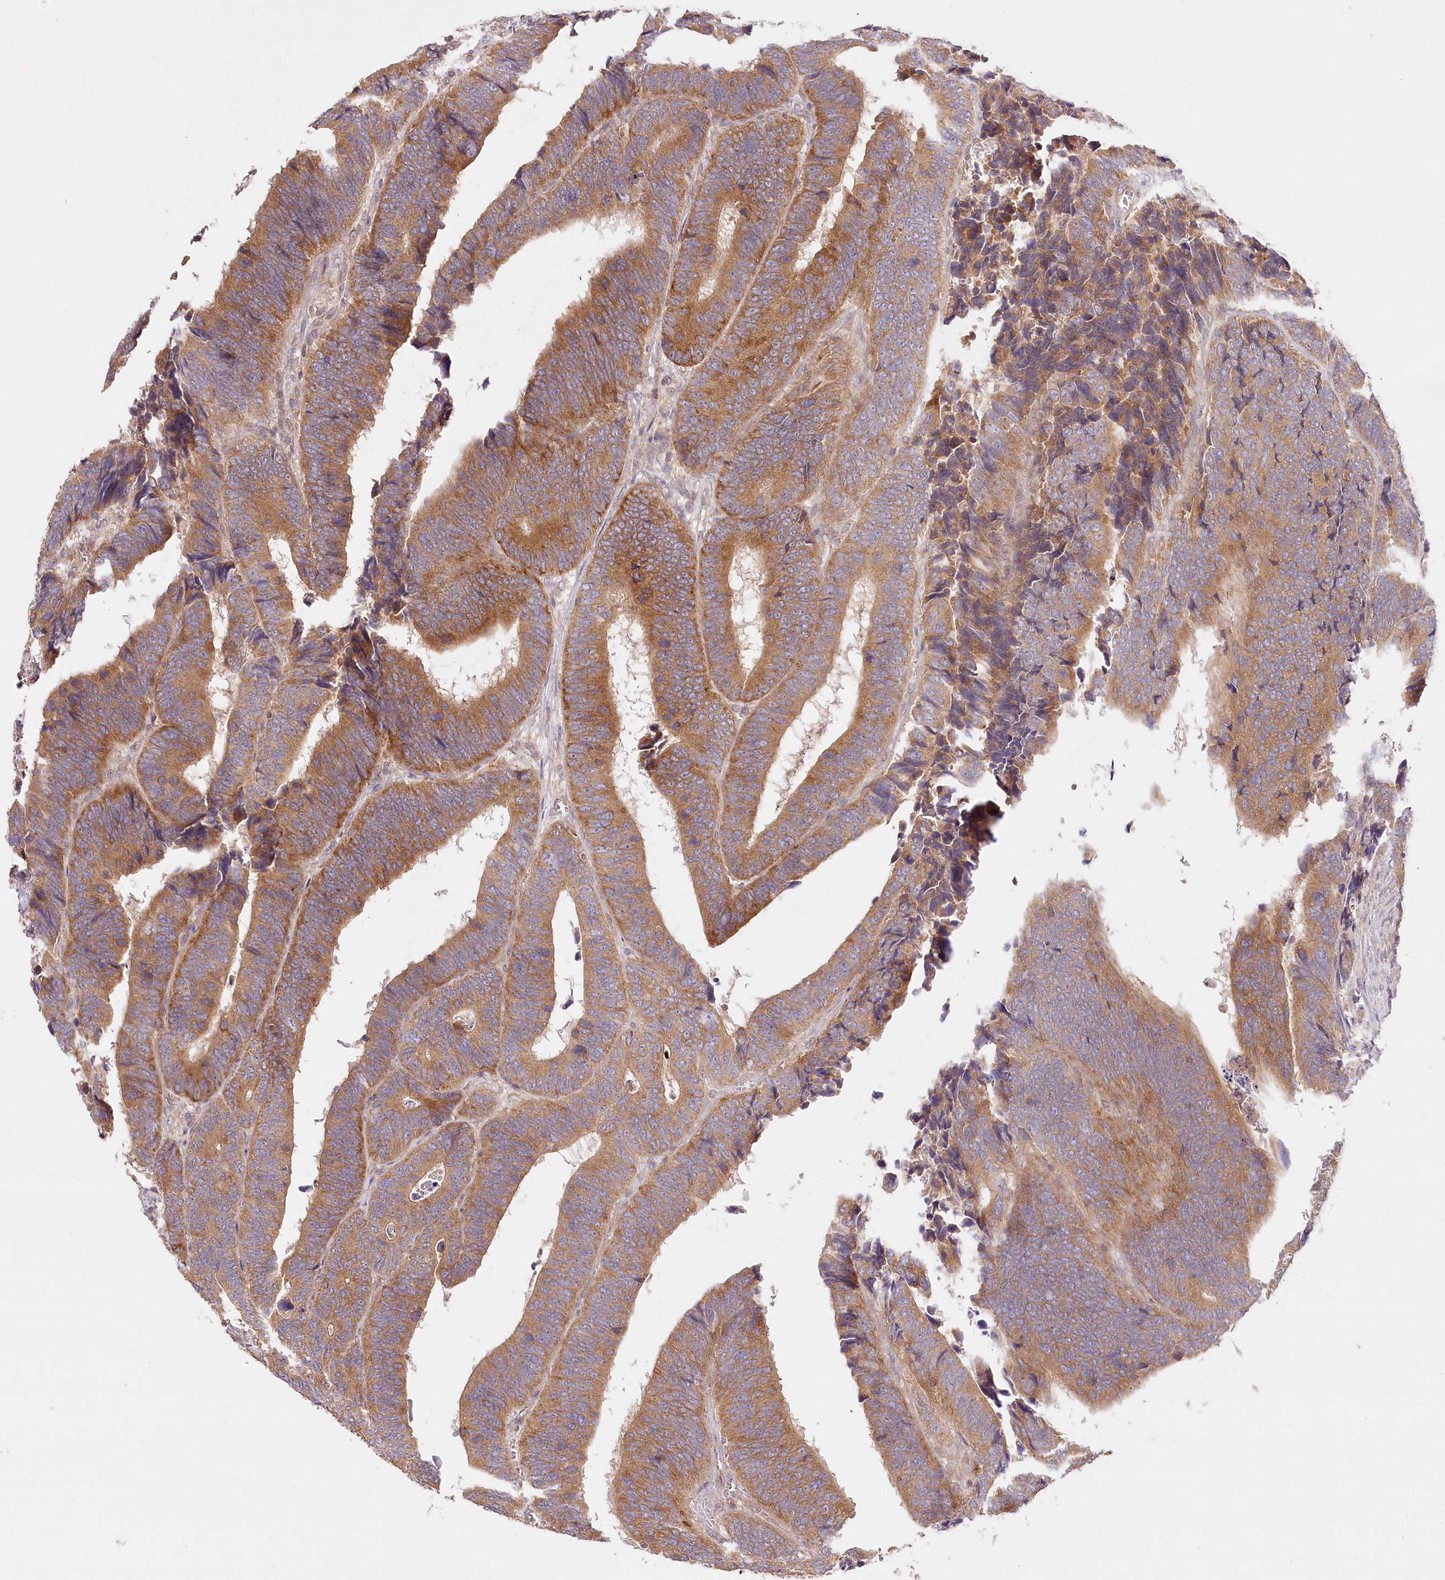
{"staining": {"intensity": "moderate", "quantity": ">75%", "location": "cytoplasmic/membranous"}, "tissue": "colorectal cancer", "cell_type": "Tumor cells", "image_type": "cancer", "snomed": [{"axis": "morphology", "description": "Adenocarcinoma, NOS"}, {"axis": "topography", "description": "Colon"}], "caption": "Colorectal adenocarcinoma stained with a brown dye shows moderate cytoplasmic/membranous positive positivity in approximately >75% of tumor cells.", "gene": "LSS", "patient": {"sex": "male", "age": 72}}